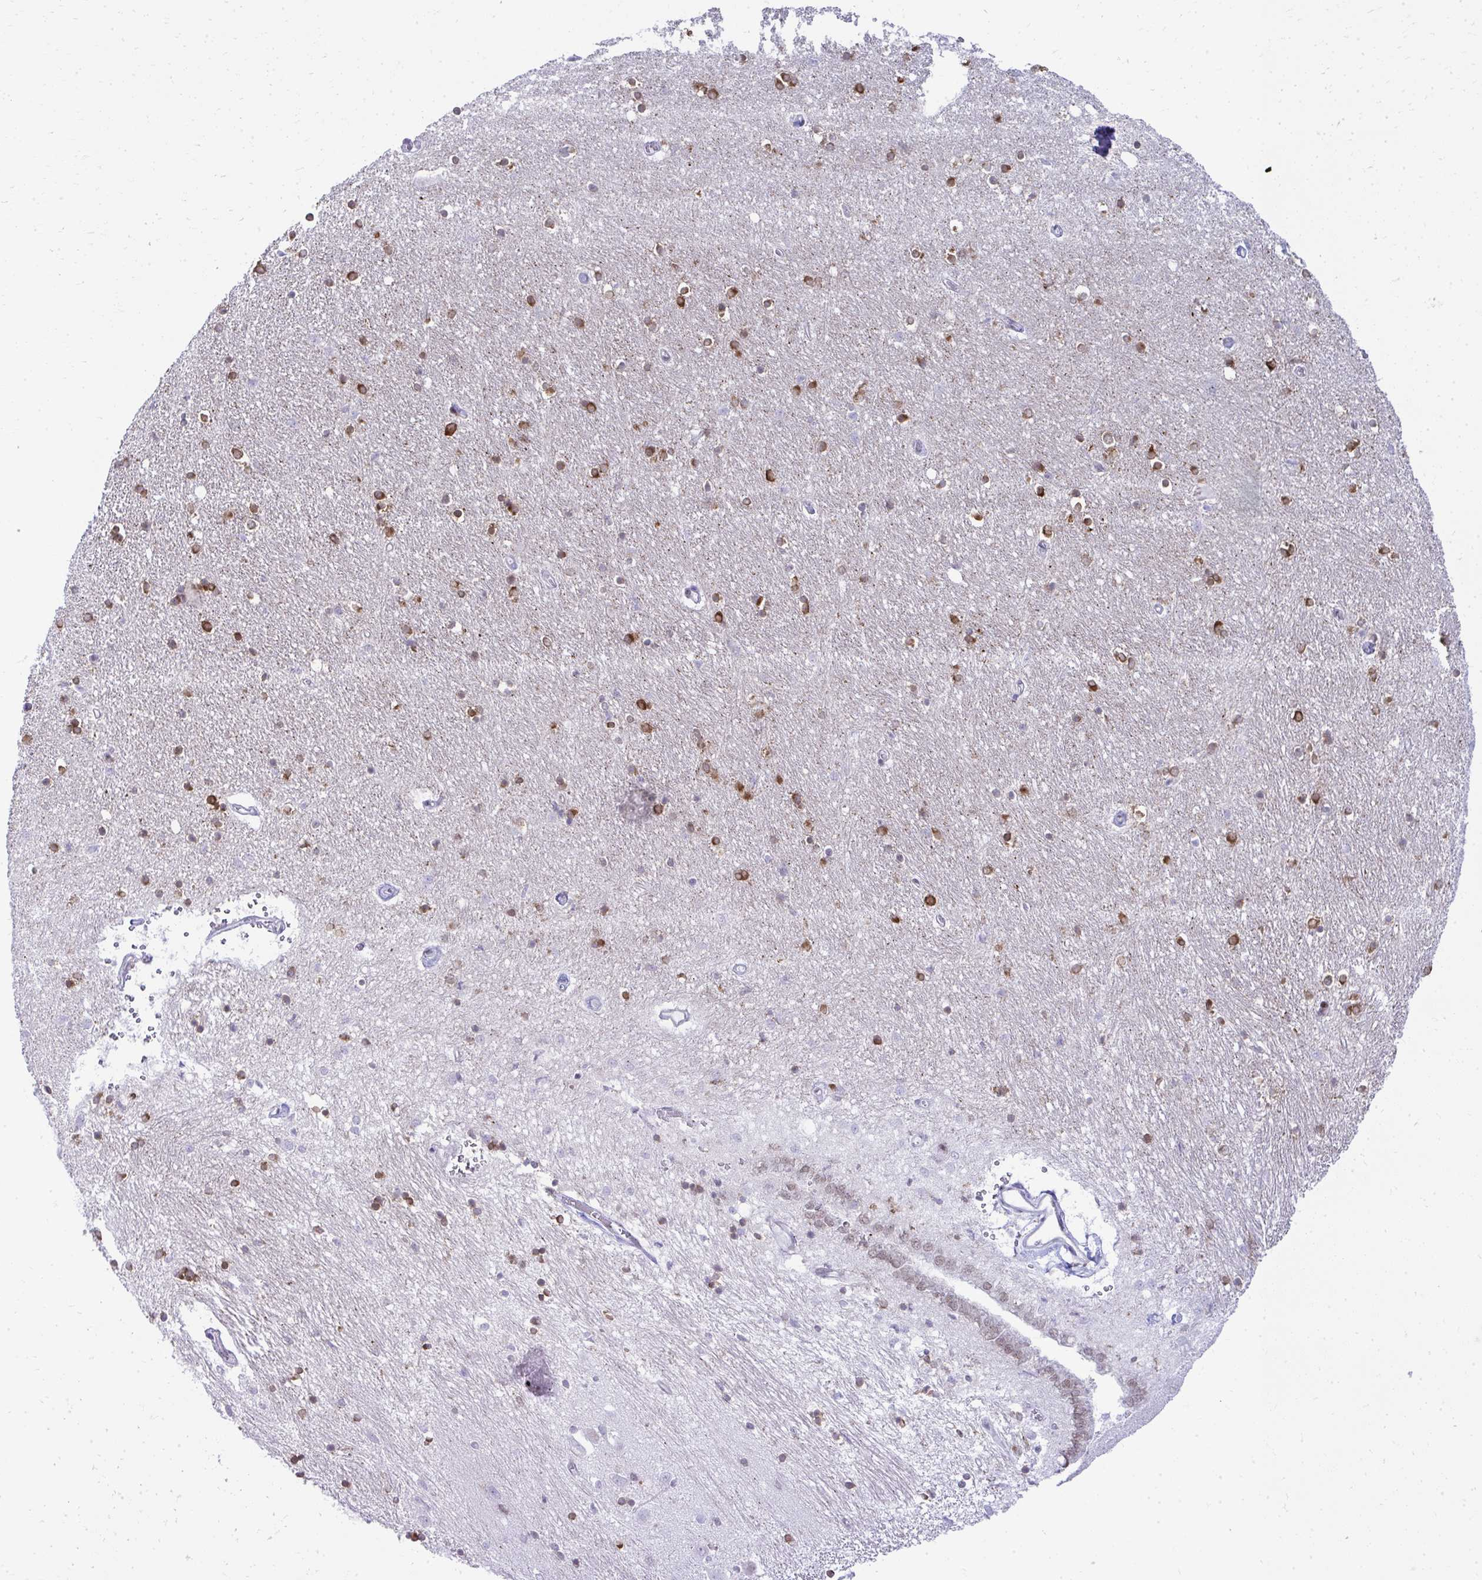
{"staining": {"intensity": "strong", "quantity": "25%-75%", "location": "cytoplasmic/membranous,nuclear"}, "tissue": "caudate", "cell_type": "Glial cells", "image_type": "normal", "snomed": [{"axis": "morphology", "description": "Normal tissue, NOS"}, {"axis": "topography", "description": "Lateral ventricle wall"}, {"axis": "topography", "description": "Hippocampus"}], "caption": "Immunohistochemical staining of normal human caudate reveals strong cytoplasmic/membranous,nuclear protein positivity in approximately 25%-75% of glial cells.", "gene": "GLDN", "patient": {"sex": "female", "age": 63}}